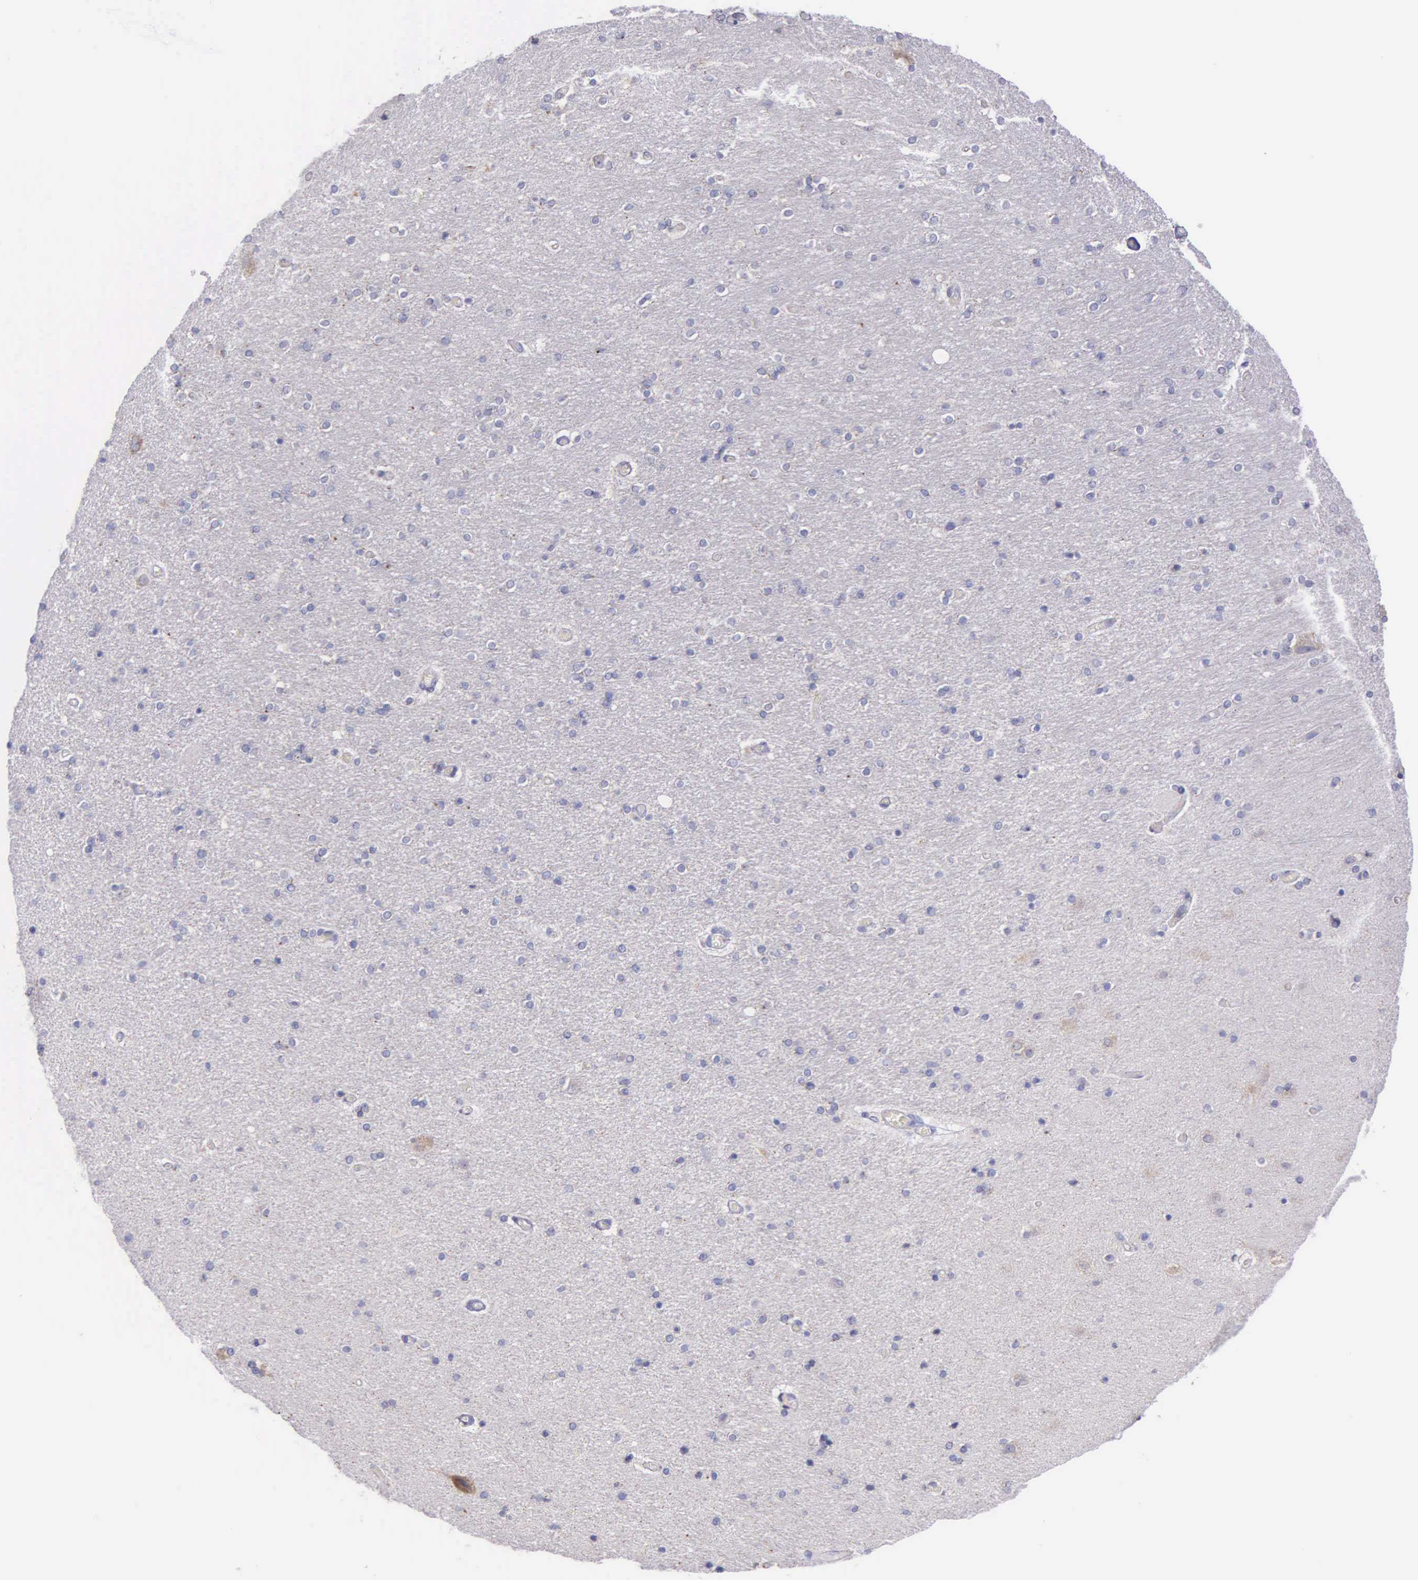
{"staining": {"intensity": "negative", "quantity": "none", "location": "none"}, "tissue": "hippocampus", "cell_type": "Glial cells", "image_type": "normal", "snomed": [{"axis": "morphology", "description": "Normal tissue, NOS"}, {"axis": "topography", "description": "Hippocampus"}], "caption": "This is an immunohistochemistry histopathology image of normal hippocampus. There is no staining in glial cells.", "gene": "CTAGE15", "patient": {"sex": "female", "age": 54}}